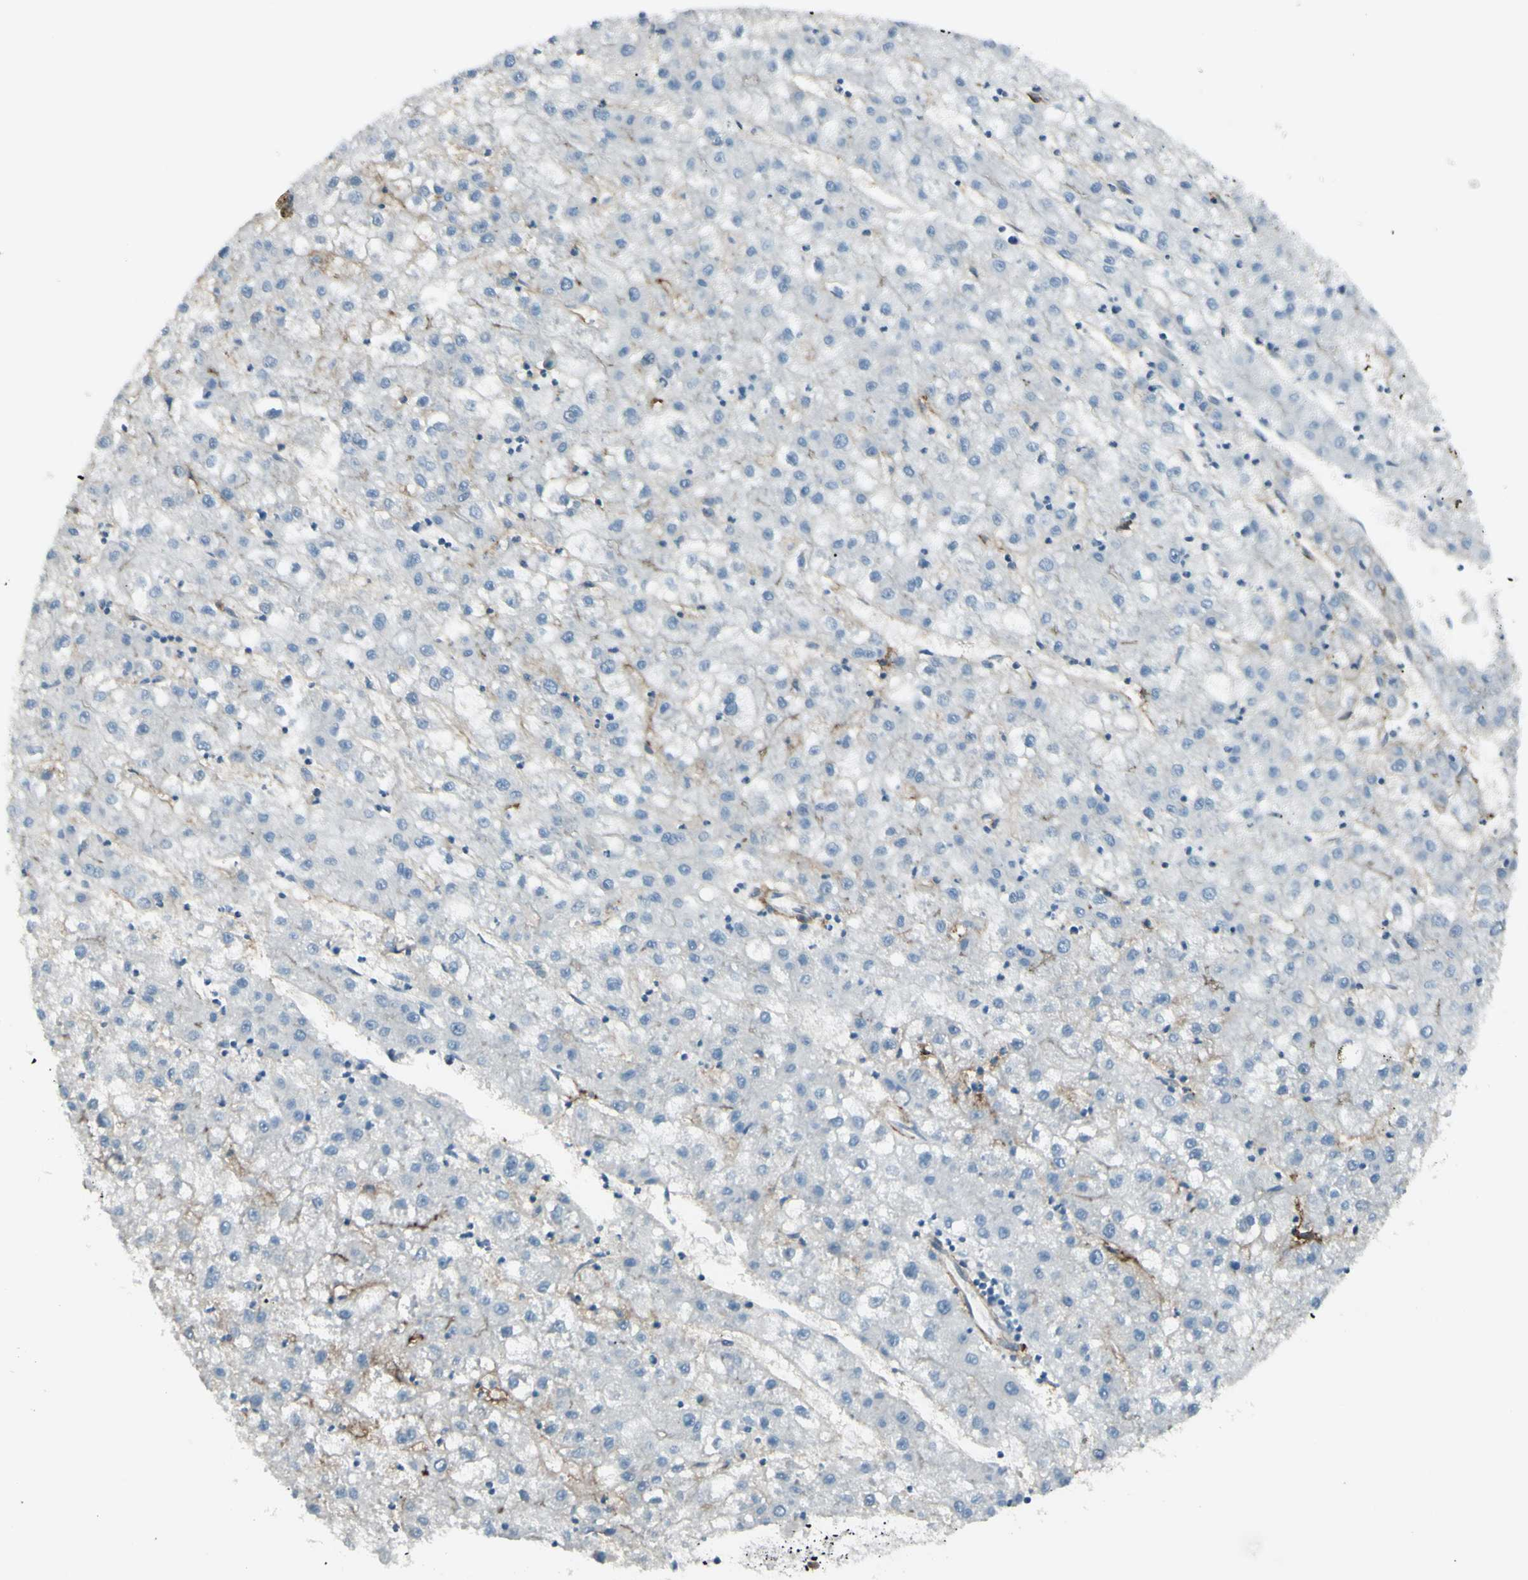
{"staining": {"intensity": "negative", "quantity": "none", "location": "none"}, "tissue": "liver cancer", "cell_type": "Tumor cells", "image_type": "cancer", "snomed": [{"axis": "morphology", "description": "Carcinoma, Hepatocellular, NOS"}, {"axis": "topography", "description": "Liver"}], "caption": "An image of hepatocellular carcinoma (liver) stained for a protein reveals no brown staining in tumor cells.", "gene": "GPR34", "patient": {"sex": "male", "age": 72}}